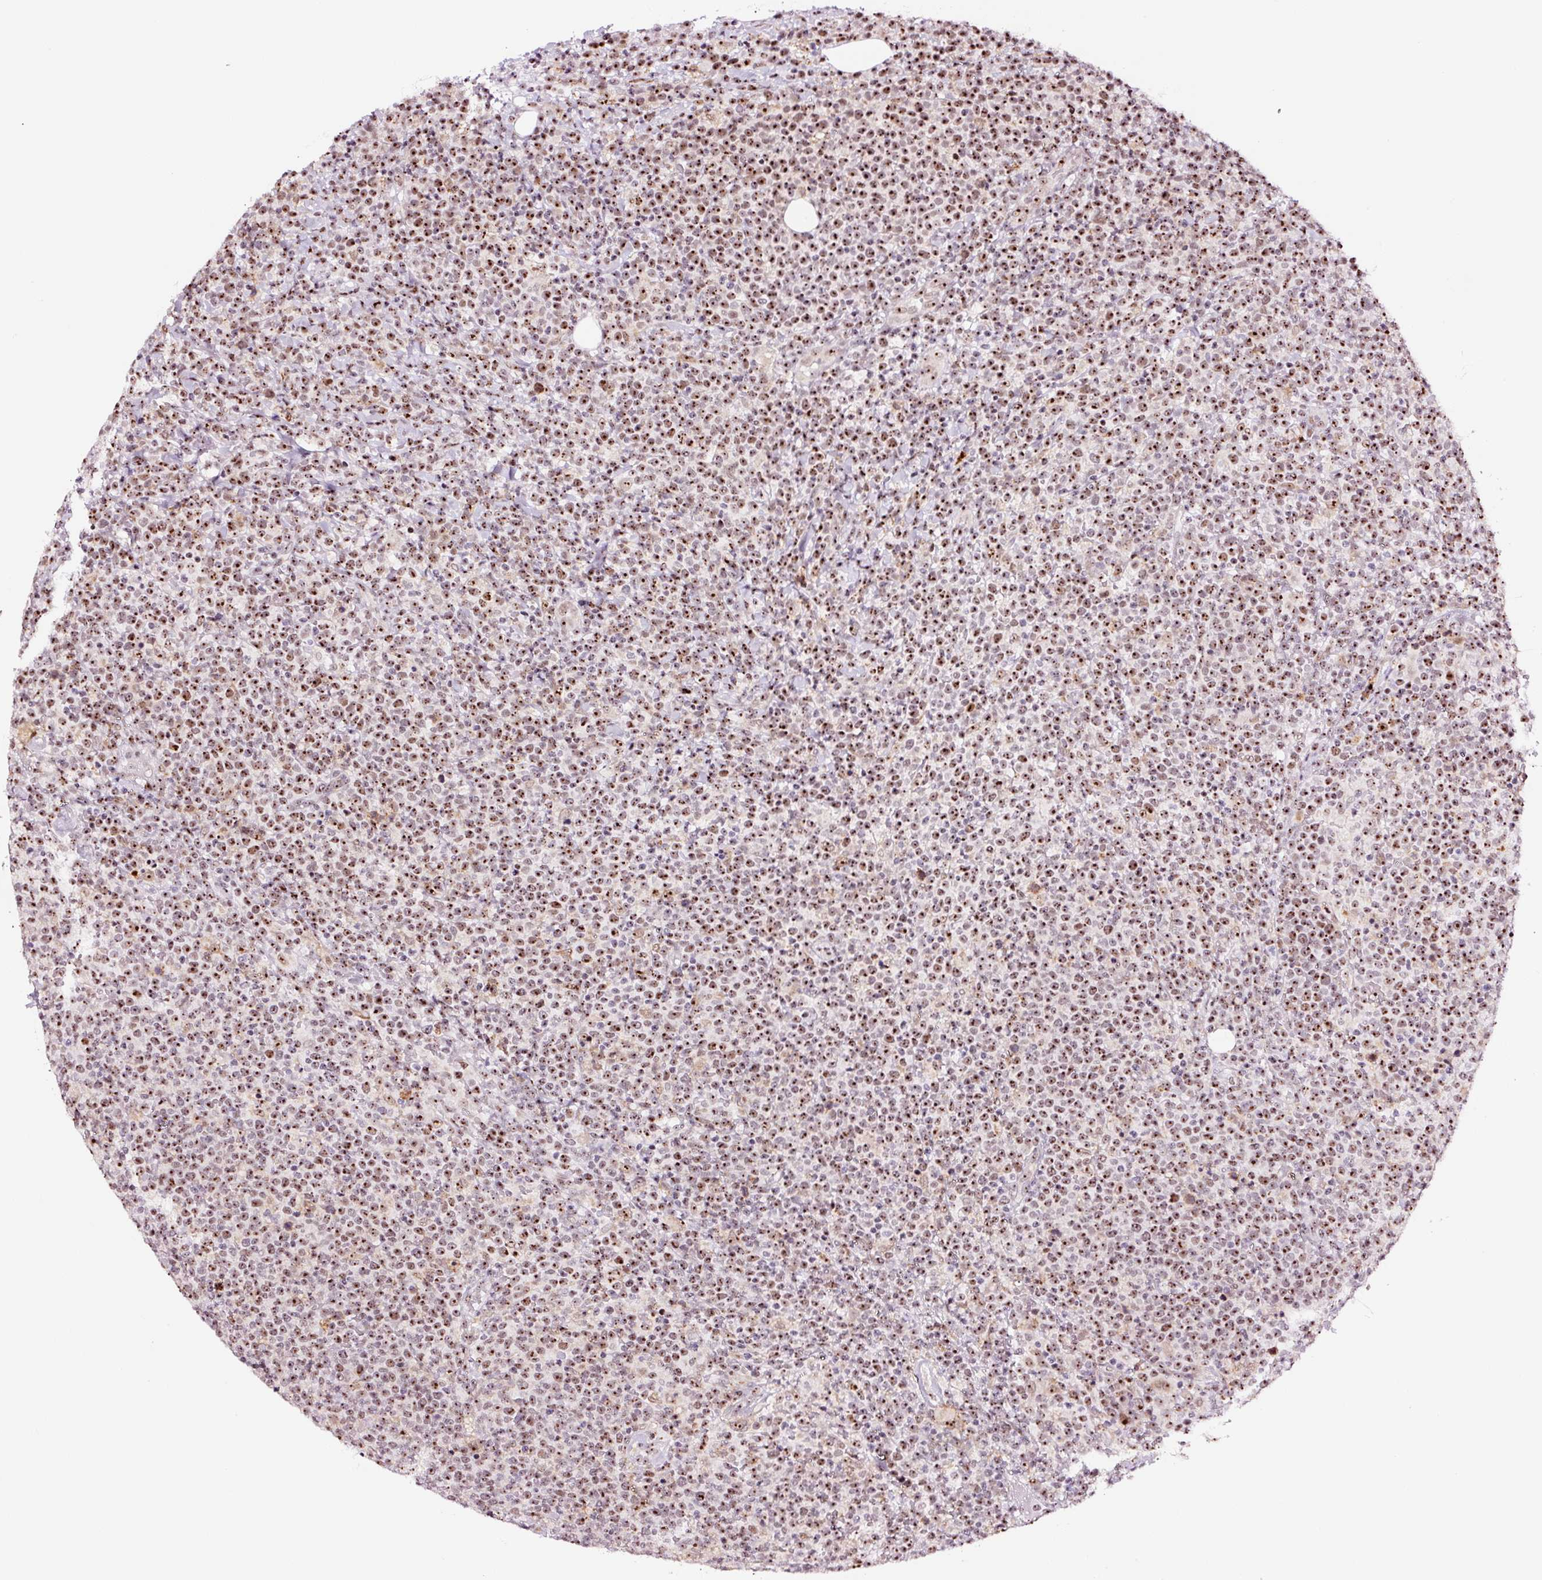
{"staining": {"intensity": "moderate", "quantity": ">75%", "location": "nuclear"}, "tissue": "lymphoma", "cell_type": "Tumor cells", "image_type": "cancer", "snomed": [{"axis": "morphology", "description": "Malignant lymphoma, non-Hodgkin's type, High grade"}, {"axis": "topography", "description": "Lymph node"}], "caption": "Protein expression by IHC shows moderate nuclear positivity in approximately >75% of tumor cells in high-grade malignant lymphoma, non-Hodgkin's type.", "gene": "GNL3", "patient": {"sex": "male", "age": 61}}